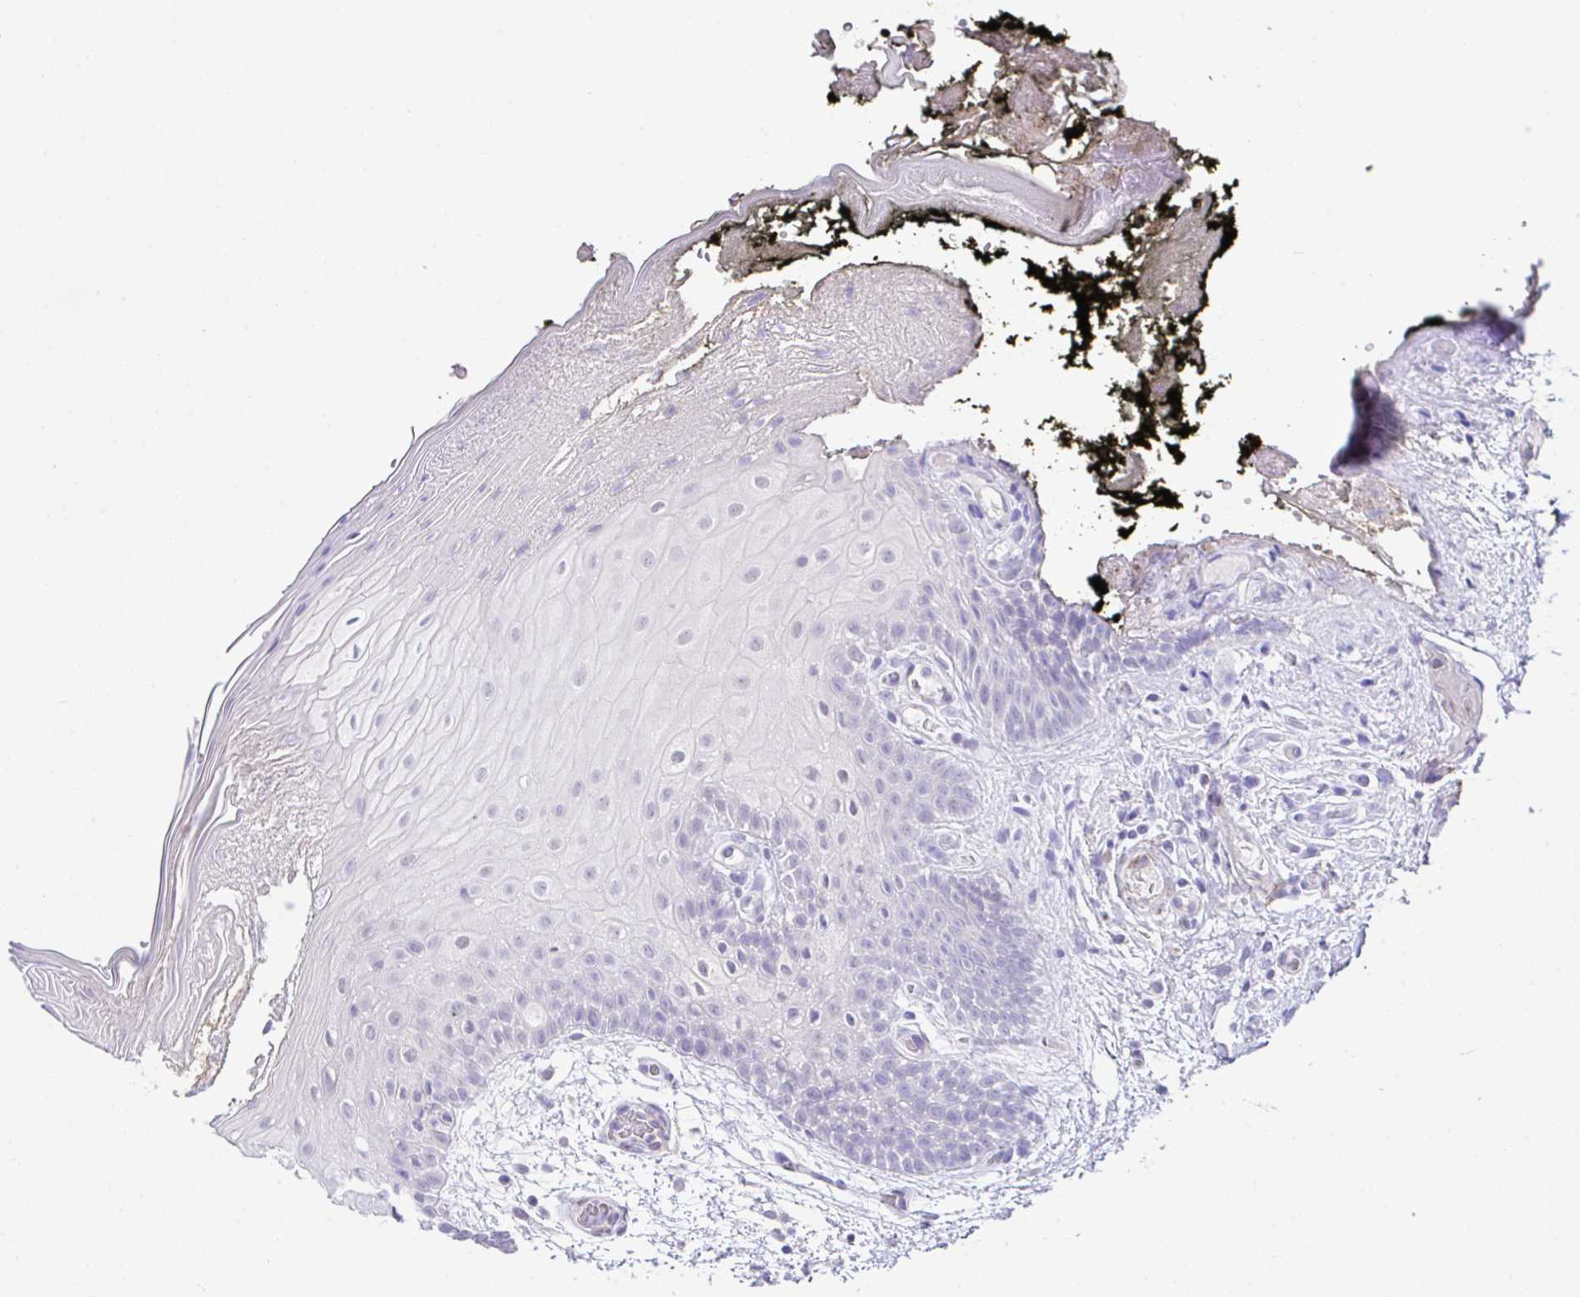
{"staining": {"intensity": "negative", "quantity": "none", "location": "none"}, "tissue": "oral mucosa", "cell_type": "Squamous epithelial cells", "image_type": "normal", "snomed": [{"axis": "morphology", "description": "Normal tissue, NOS"}, {"axis": "morphology", "description": "Squamous cell carcinoma, NOS"}, {"axis": "topography", "description": "Oral tissue"}, {"axis": "topography", "description": "Tounge, NOS"}, {"axis": "topography", "description": "Head-Neck"}], "caption": "IHC photomicrograph of benign oral mucosa stained for a protein (brown), which exhibits no positivity in squamous epithelial cells.", "gene": "HOXB4", "patient": {"sex": "male", "age": 76}}